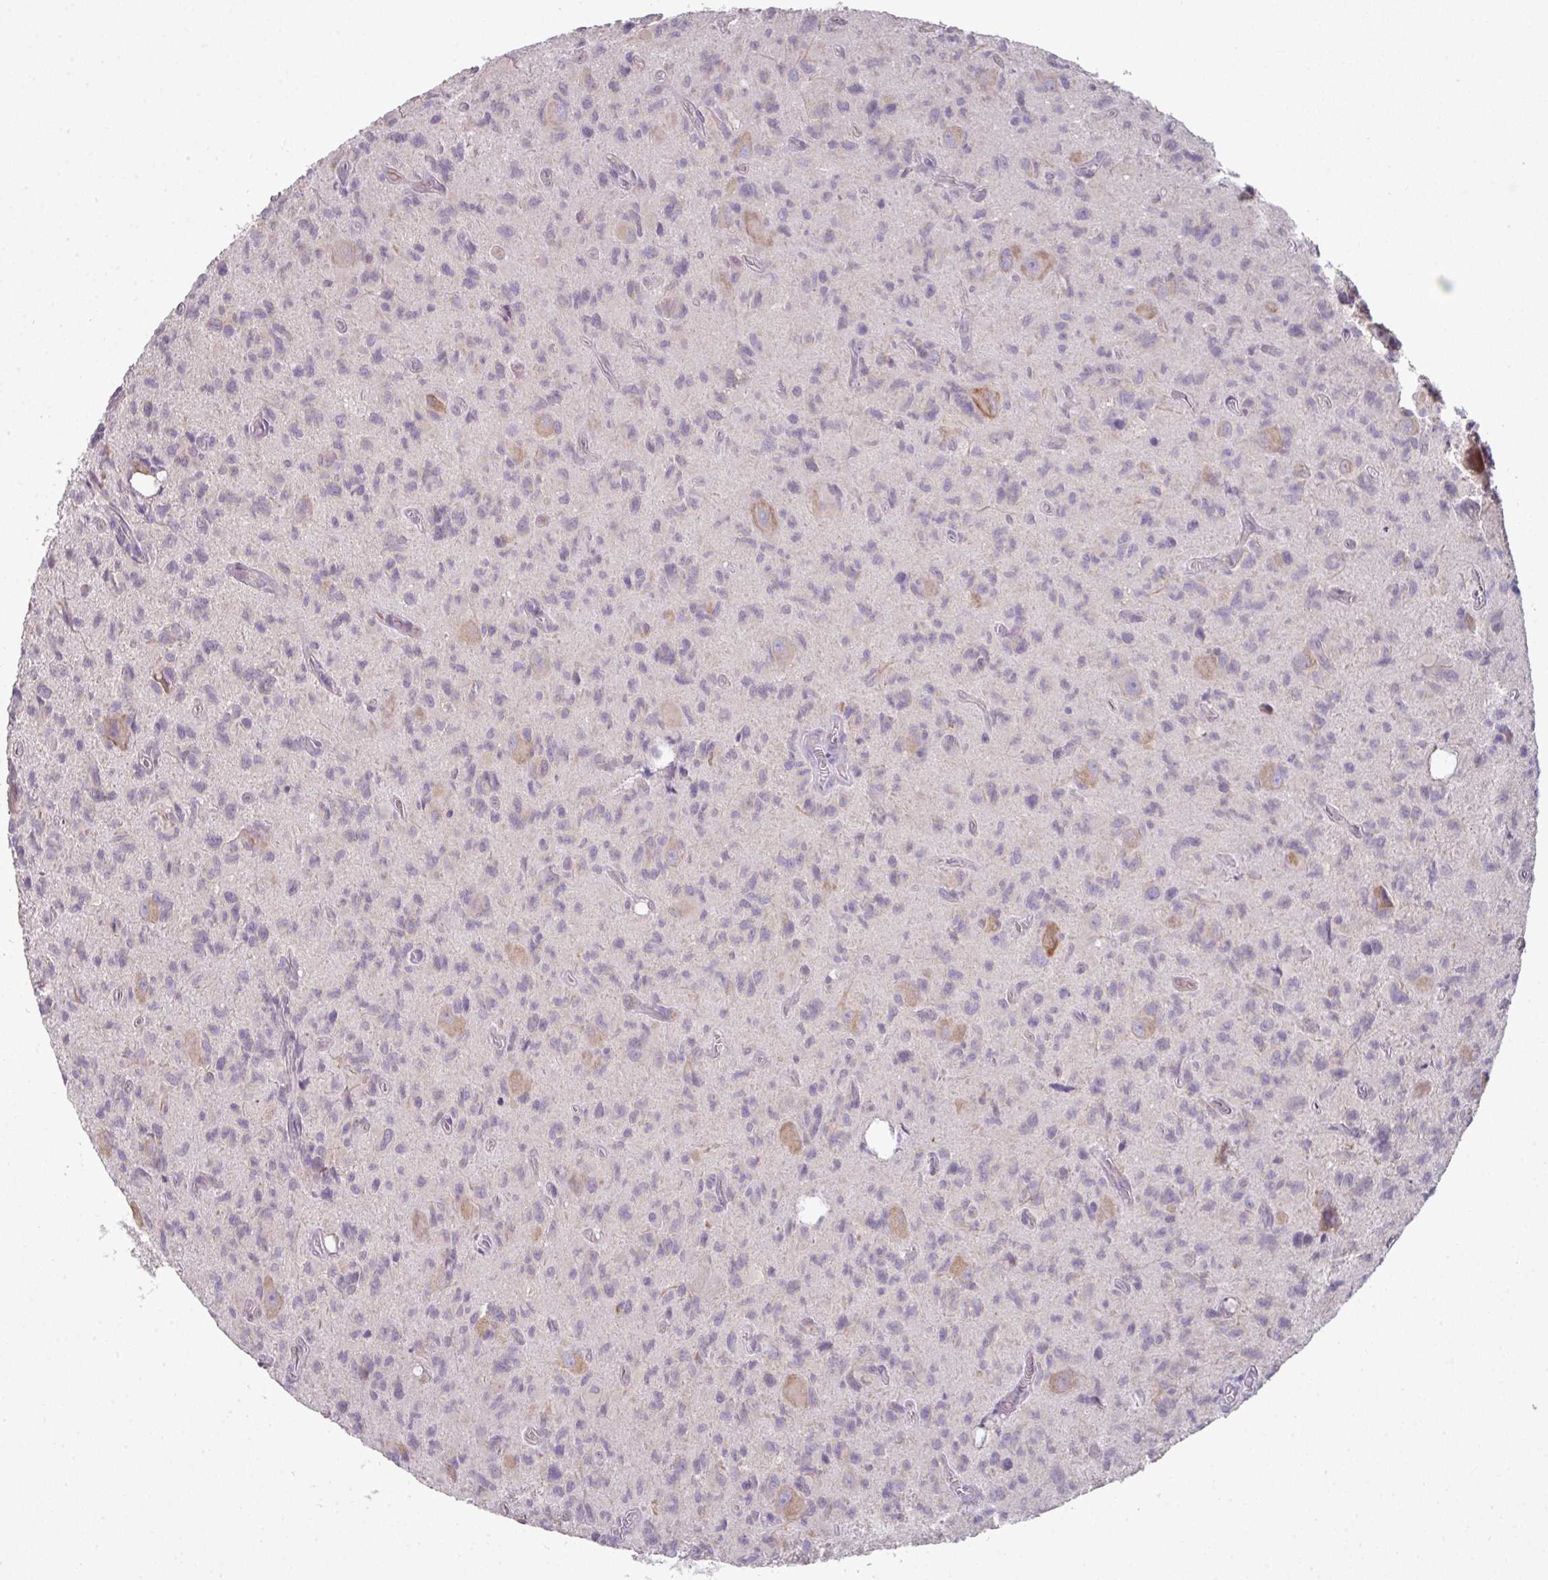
{"staining": {"intensity": "negative", "quantity": "none", "location": "none"}, "tissue": "glioma", "cell_type": "Tumor cells", "image_type": "cancer", "snomed": [{"axis": "morphology", "description": "Glioma, malignant, High grade"}, {"axis": "topography", "description": "Brain"}], "caption": "A high-resolution photomicrograph shows immunohistochemistry (IHC) staining of glioma, which demonstrates no significant expression in tumor cells.", "gene": "C19orf33", "patient": {"sex": "male", "age": 76}}